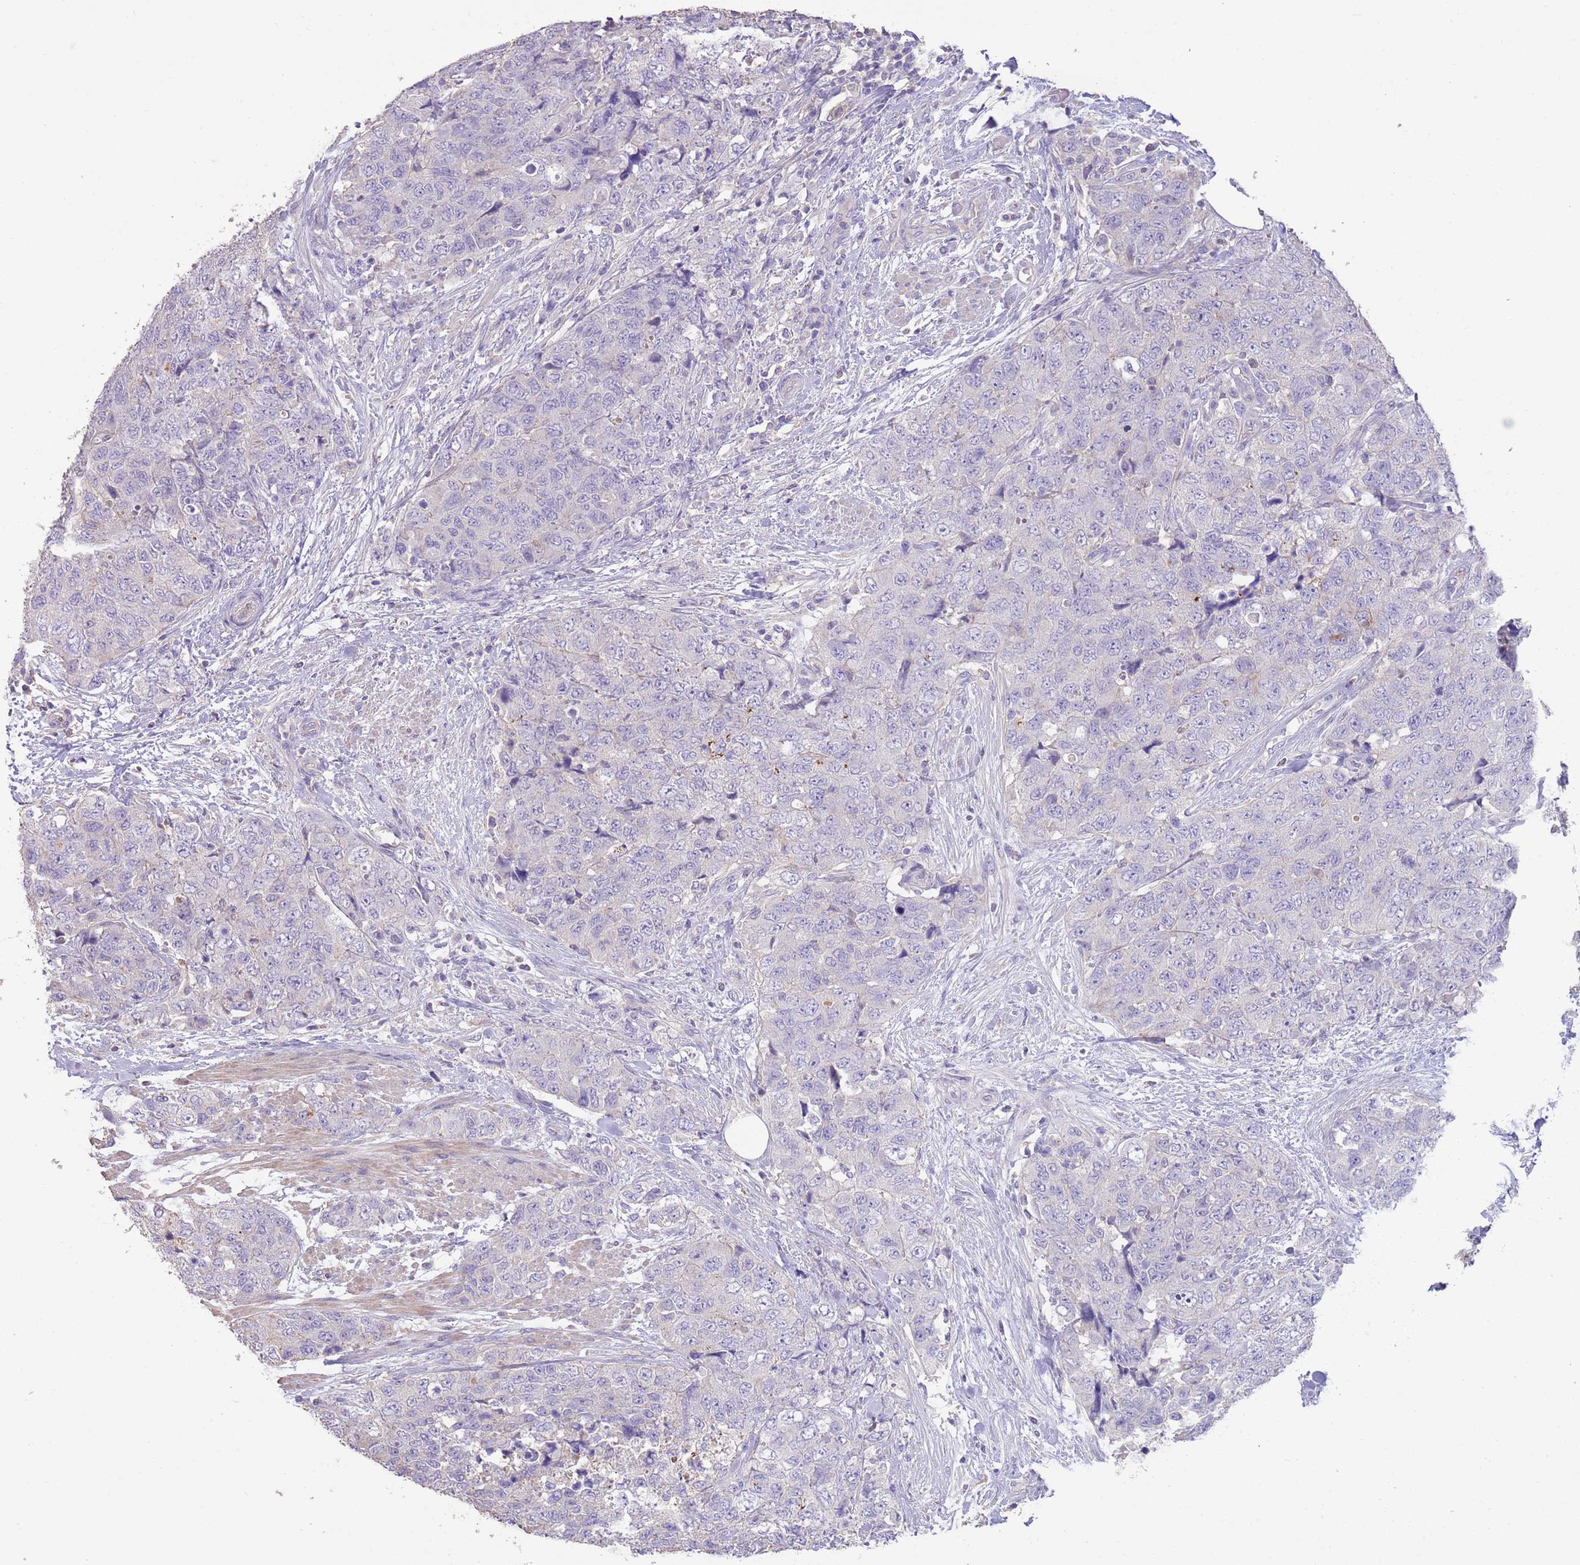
{"staining": {"intensity": "negative", "quantity": "none", "location": "none"}, "tissue": "urothelial cancer", "cell_type": "Tumor cells", "image_type": "cancer", "snomed": [{"axis": "morphology", "description": "Urothelial carcinoma, High grade"}, {"axis": "topography", "description": "Urinary bladder"}], "caption": "Tumor cells show no significant expression in urothelial cancer.", "gene": "SFTPA1", "patient": {"sex": "female", "age": 78}}